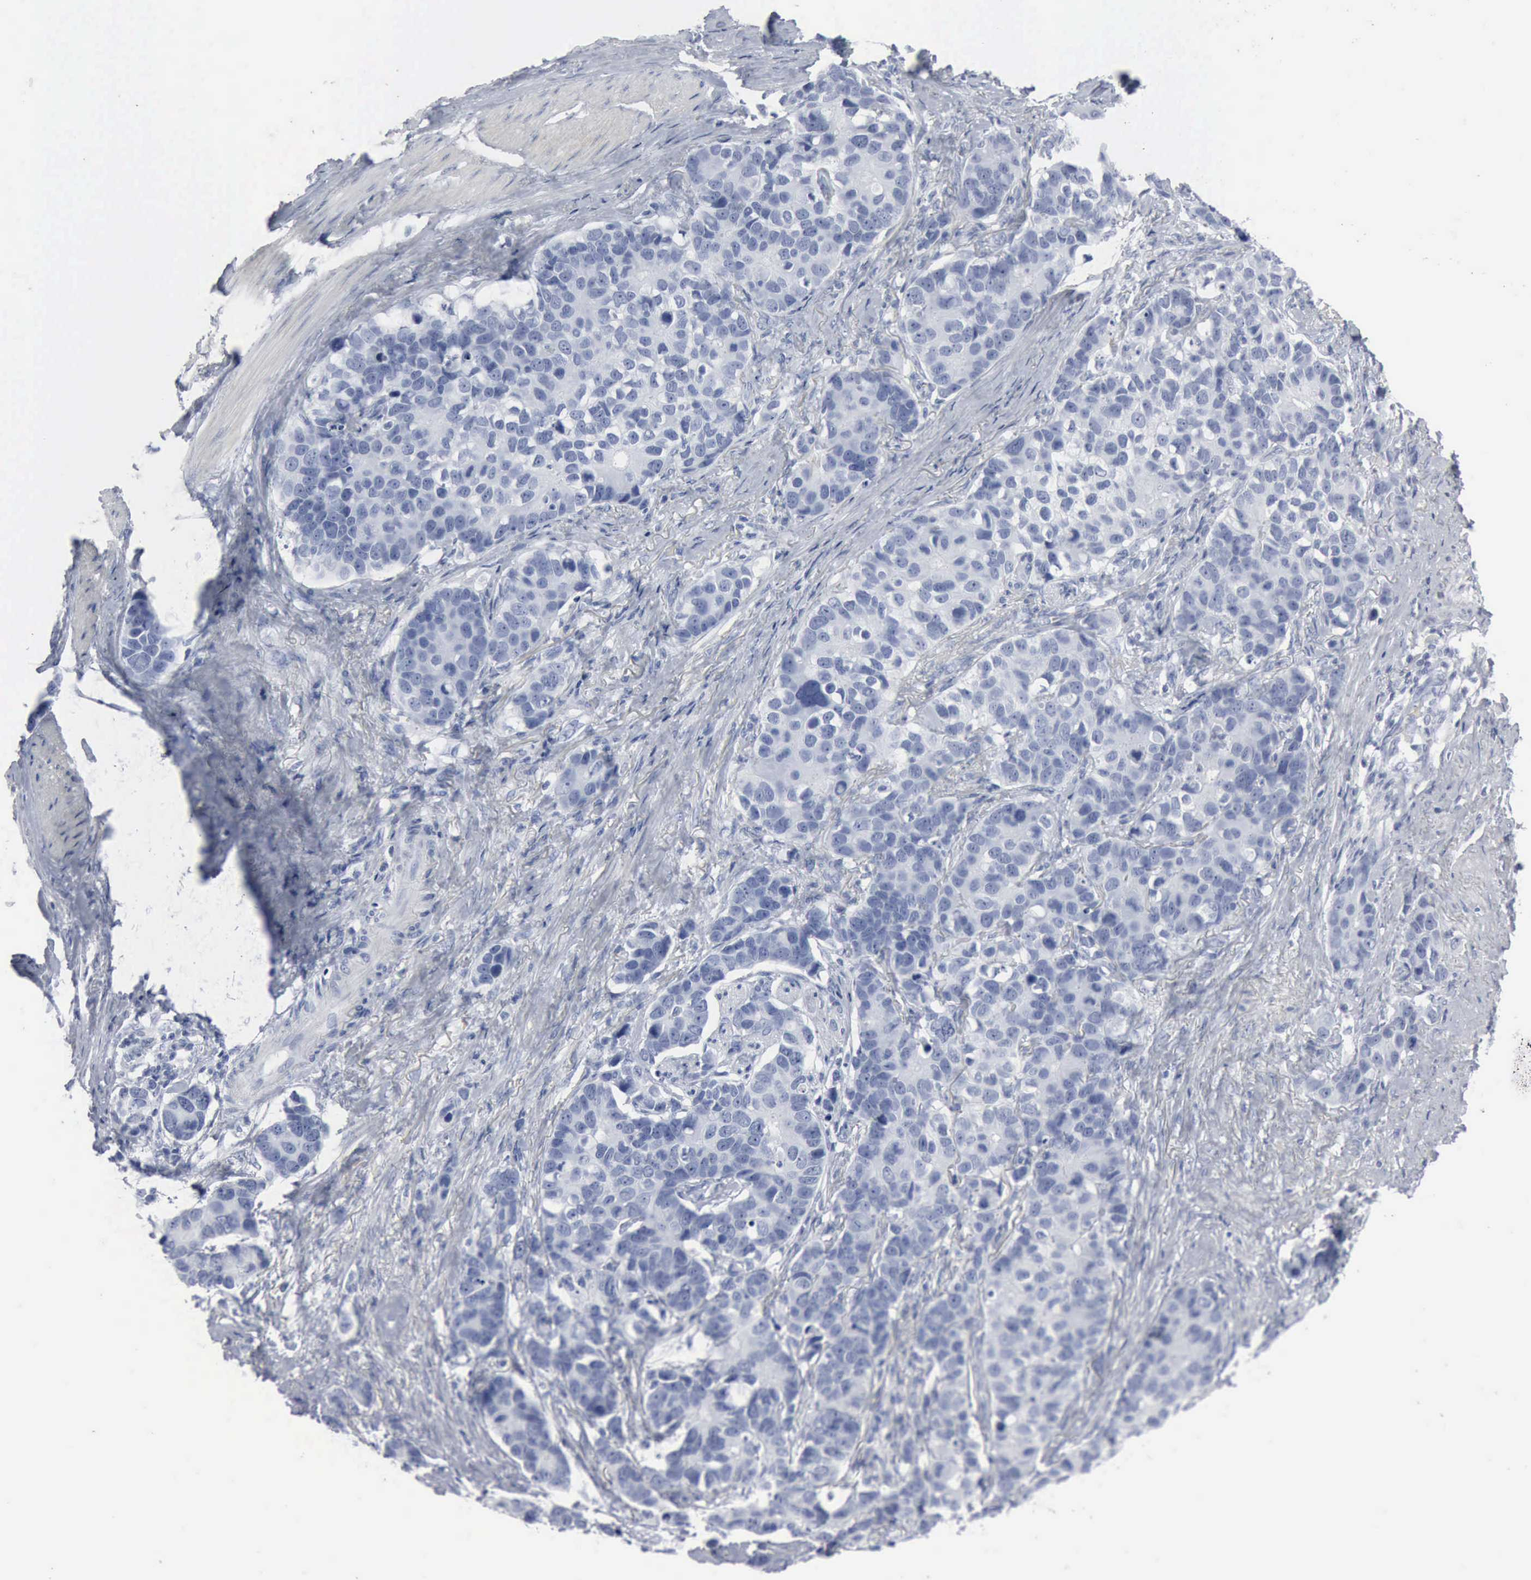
{"staining": {"intensity": "negative", "quantity": "none", "location": "none"}, "tissue": "stomach cancer", "cell_type": "Tumor cells", "image_type": "cancer", "snomed": [{"axis": "morphology", "description": "Adenocarcinoma, NOS"}, {"axis": "topography", "description": "Stomach, upper"}], "caption": "The histopathology image exhibits no significant staining in tumor cells of stomach adenocarcinoma.", "gene": "DMD", "patient": {"sex": "male", "age": 71}}